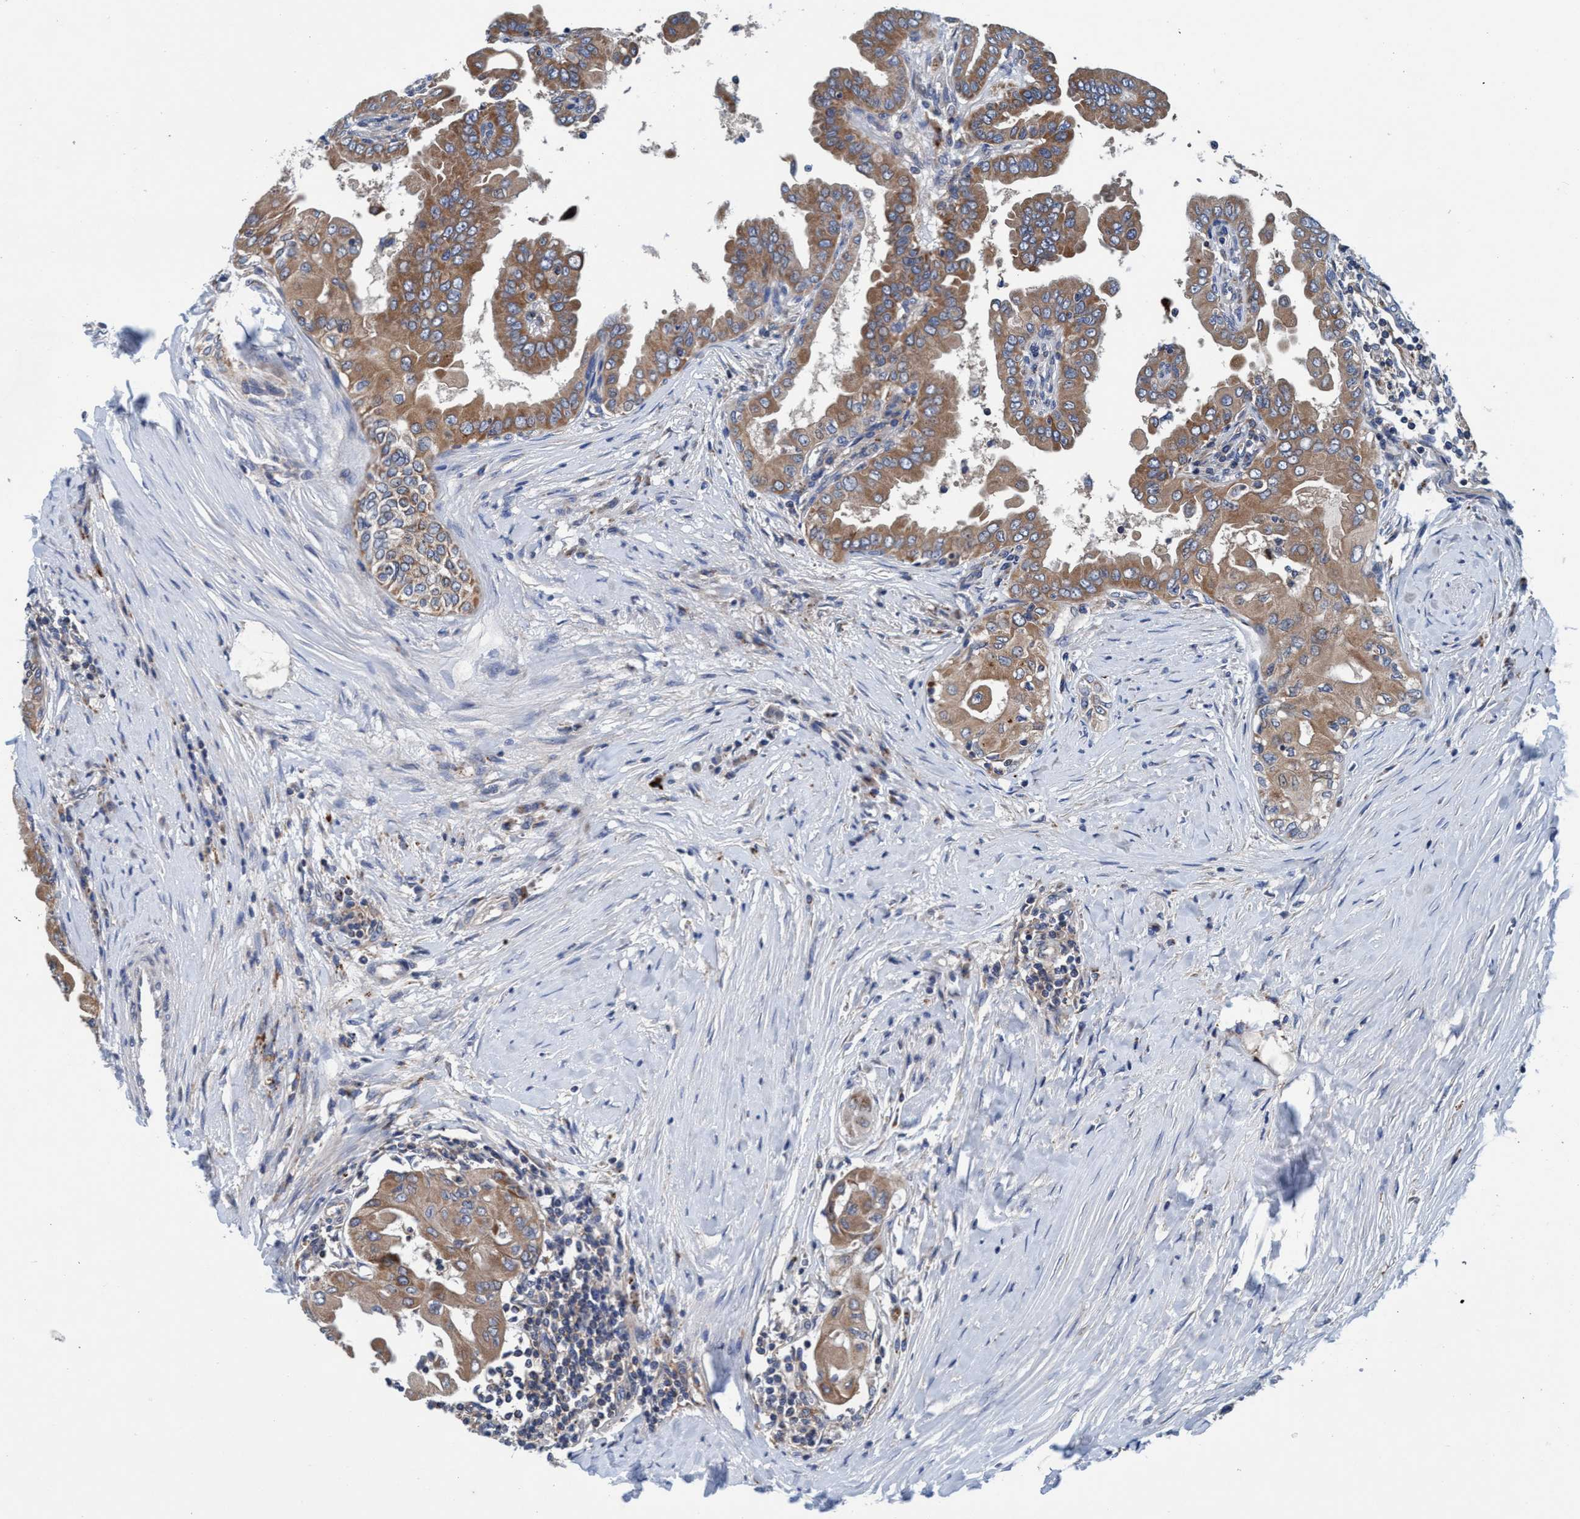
{"staining": {"intensity": "moderate", "quantity": ">75%", "location": "cytoplasmic/membranous"}, "tissue": "thyroid cancer", "cell_type": "Tumor cells", "image_type": "cancer", "snomed": [{"axis": "morphology", "description": "Papillary adenocarcinoma, NOS"}, {"axis": "topography", "description": "Thyroid gland"}], "caption": "Immunohistochemical staining of papillary adenocarcinoma (thyroid) shows medium levels of moderate cytoplasmic/membranous protein staining in about >75% of tumor cells.", "gene": "ENDOG", "patient": {"sex": "male", "age": 33}}